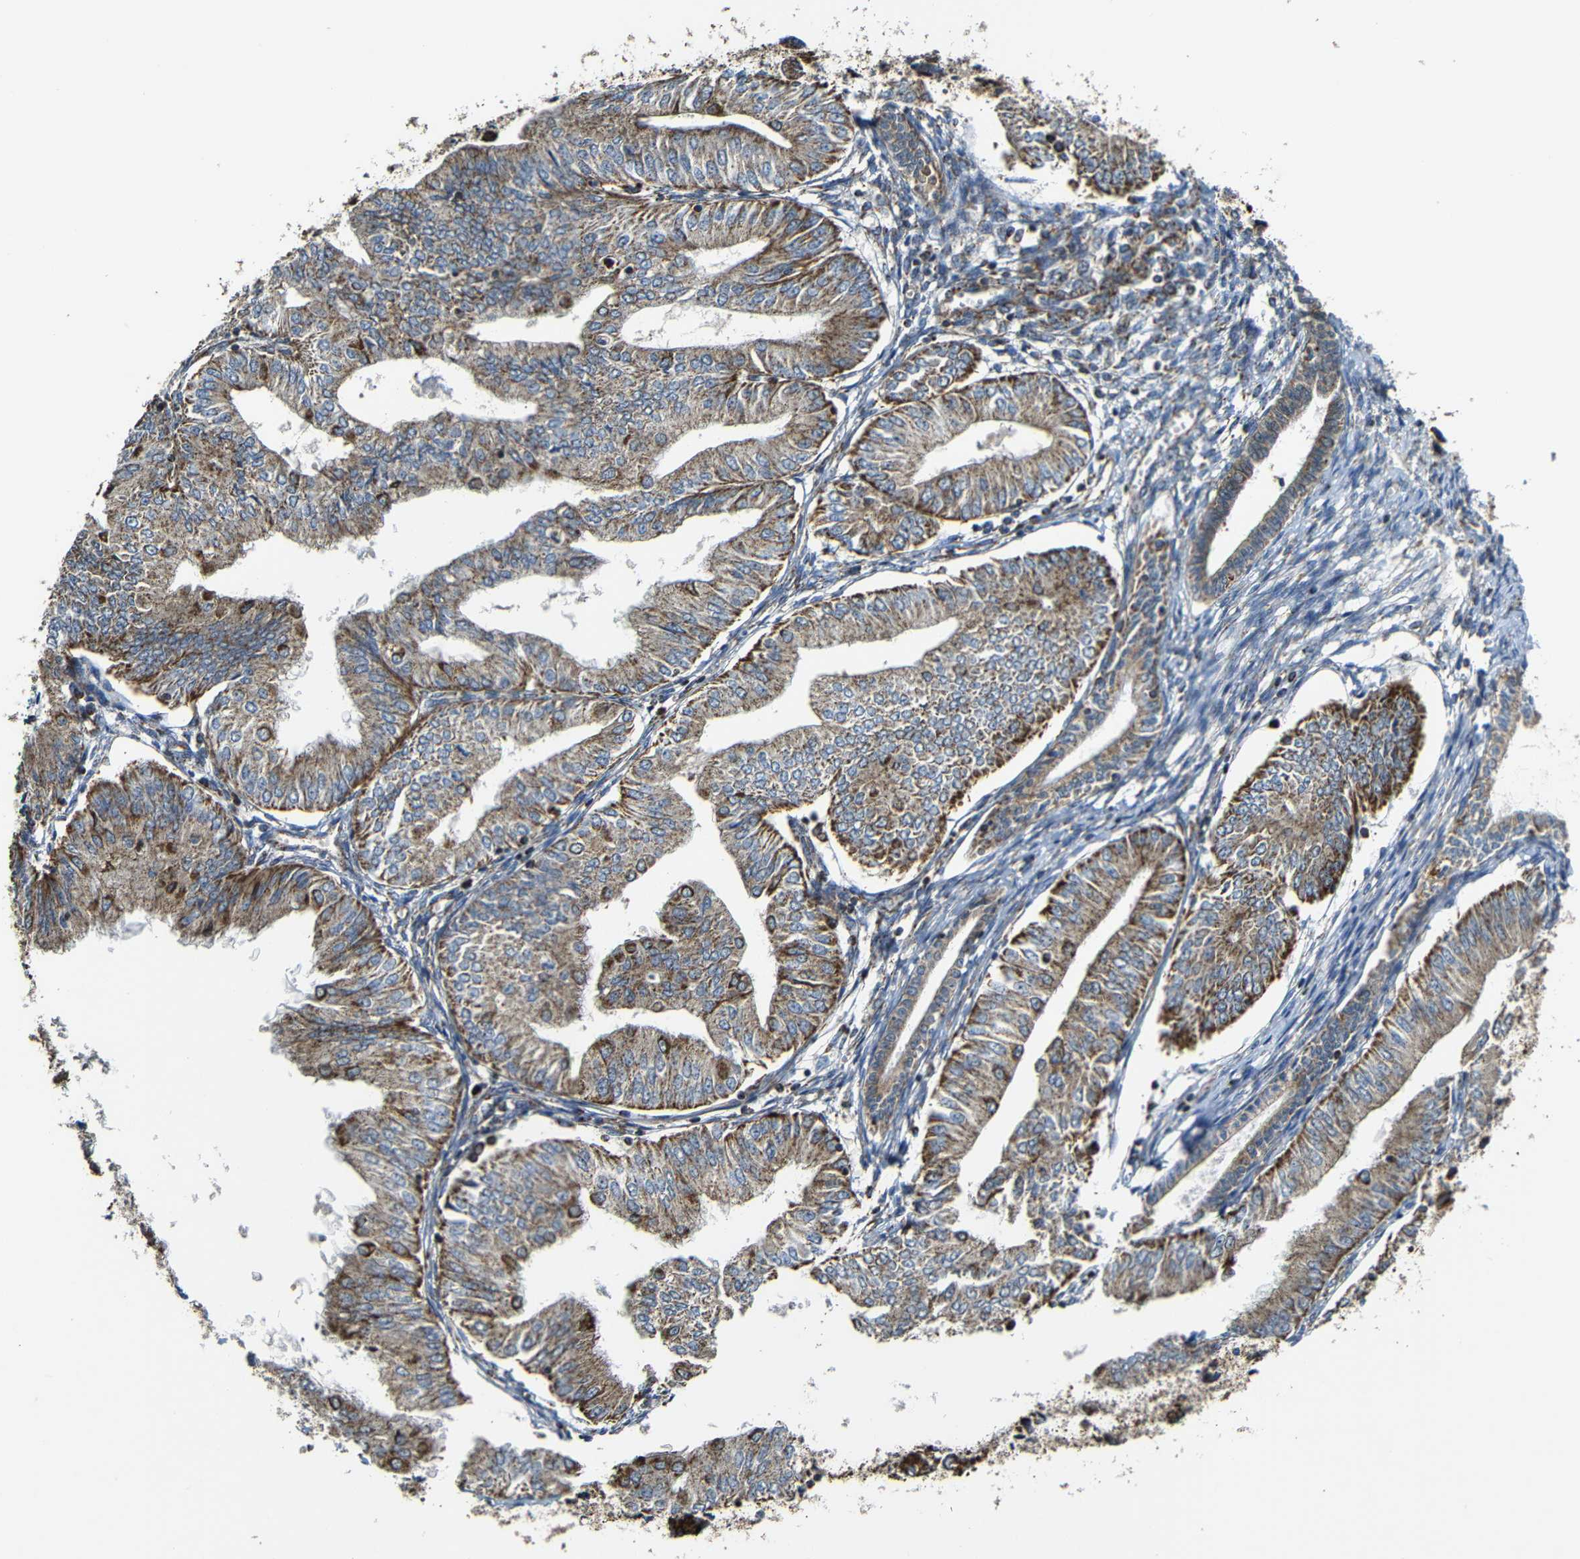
{"staining": {"intensity": "moderate", "quantity": ">75%", "location": "cytoplasmic/membranous"}, "tissue": "endometrial cancer", "cell_type": "Tumor cells", "image_type": "cancer", "snomed": [{"axis": "morphology", "description": "Adenocarcinoma, NOS"}, {"axis": "topography", "description": "Endometrium"}], "caption": "A medium amount of moderate cytoplasmic/membranous expression is seen in approximately >75% of tumor cells in endometrial adenocarcinoma tissue. (Stains: DAB (3,3'-diaminobenzidine) in brown, nuclei in blue, Microscopy: brightfield microscopy at high magnification).", "gene": "NR3C2", "patient": {"sex": "female", "age": 53}}